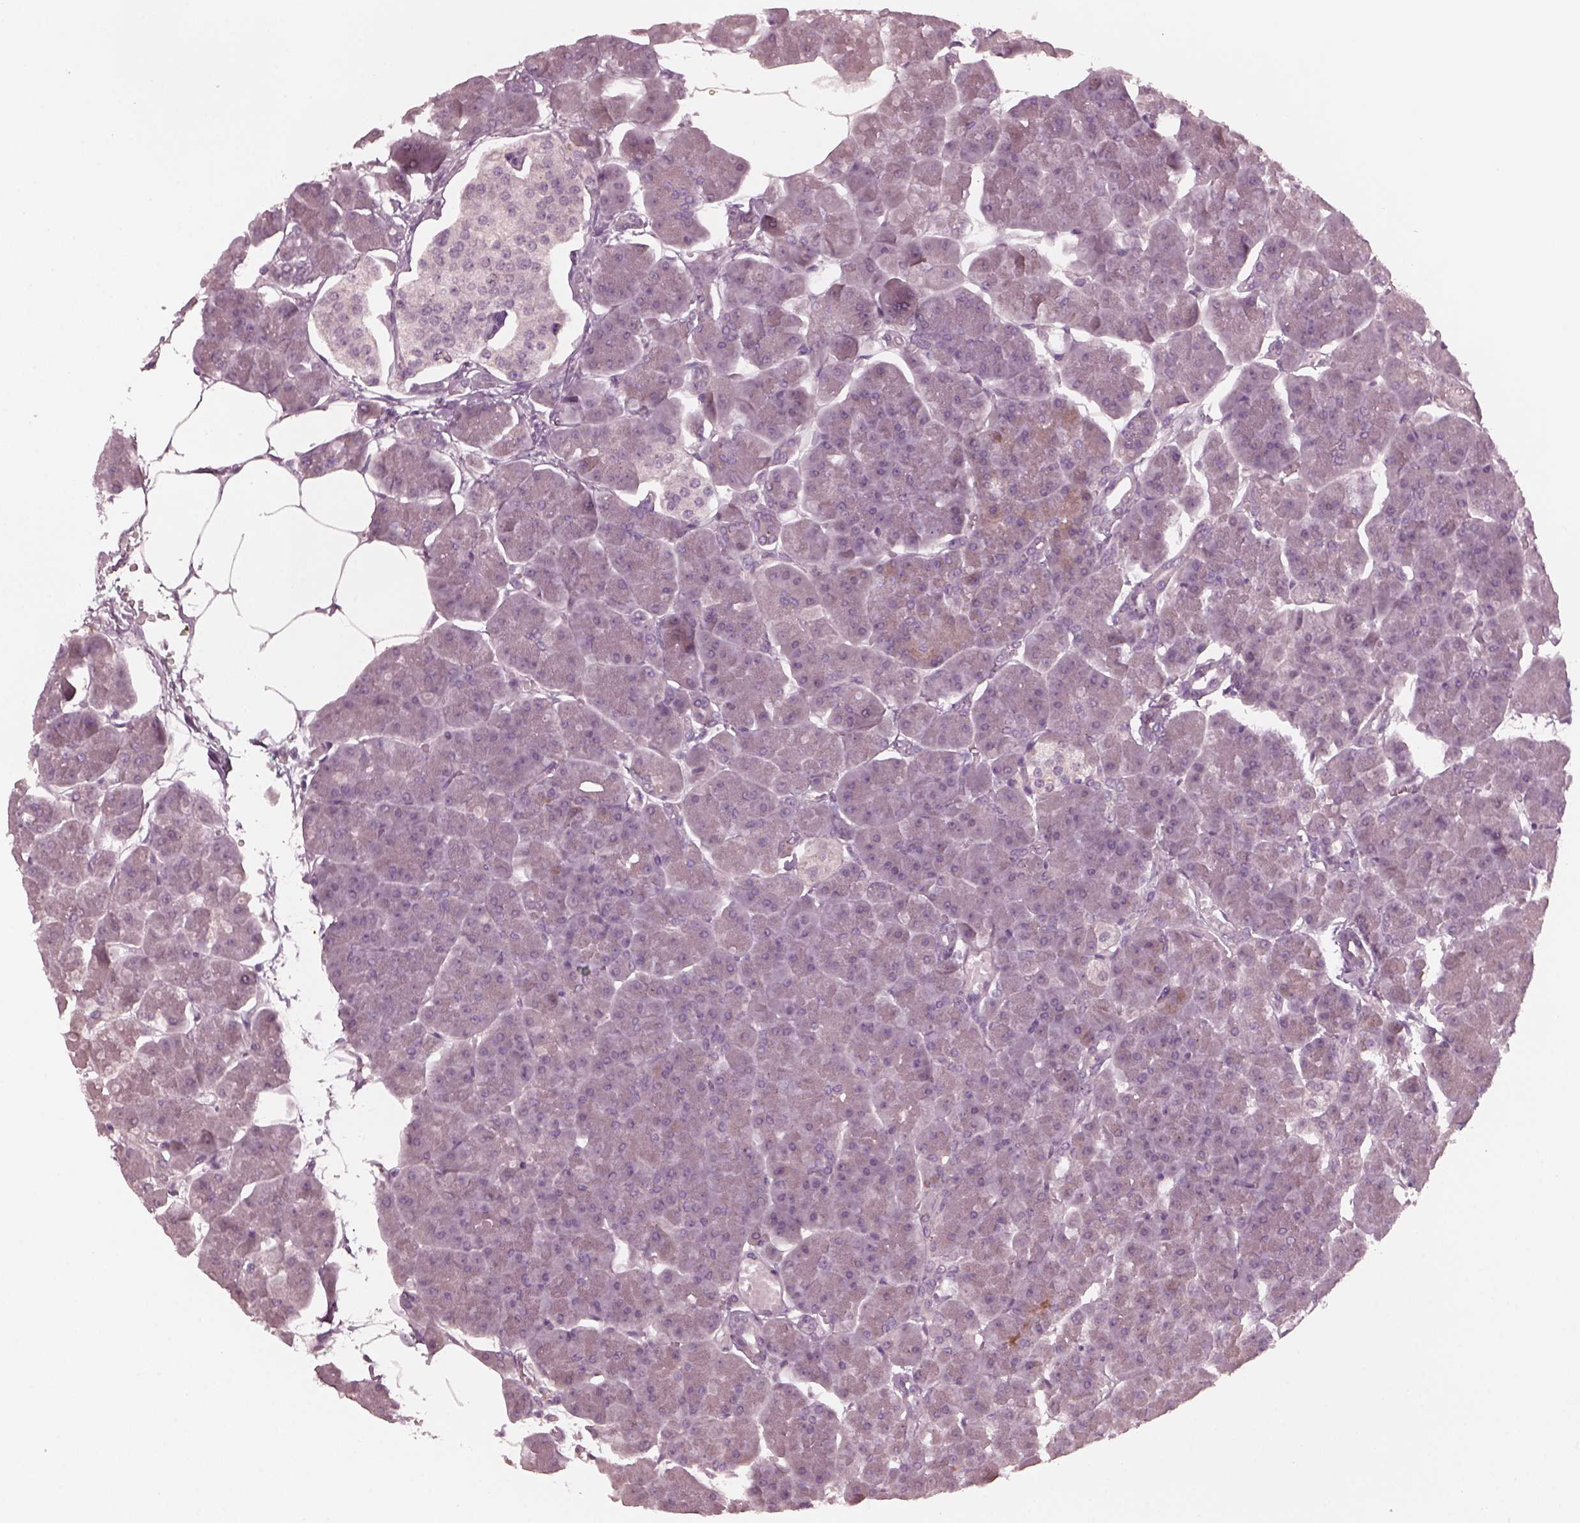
{"staining": {"intensity": "negative", "quantity": "none", "location": "none"}, "tissue": "pancreas", "cell_type": "Exocrine glandular cells", "image_type": "normal", "snomed": [{"axis": "morphology", "description": "Normal tissue, NOS"}, {"axis": "topography", "description": "Adipose tissue"}, {"axis": "topography", "description": "Pancreas"}, {"axis": "topography", "description": "Peripheral nerve tissue"}], "caption": "This is an immunohistochemistry (IHC) photomicrograph of unremarkable pancreas. There is no positivity in exocrine glandular cells.", "gene": "SAXO1", "patient": {"sex": "female", "age": 58}}